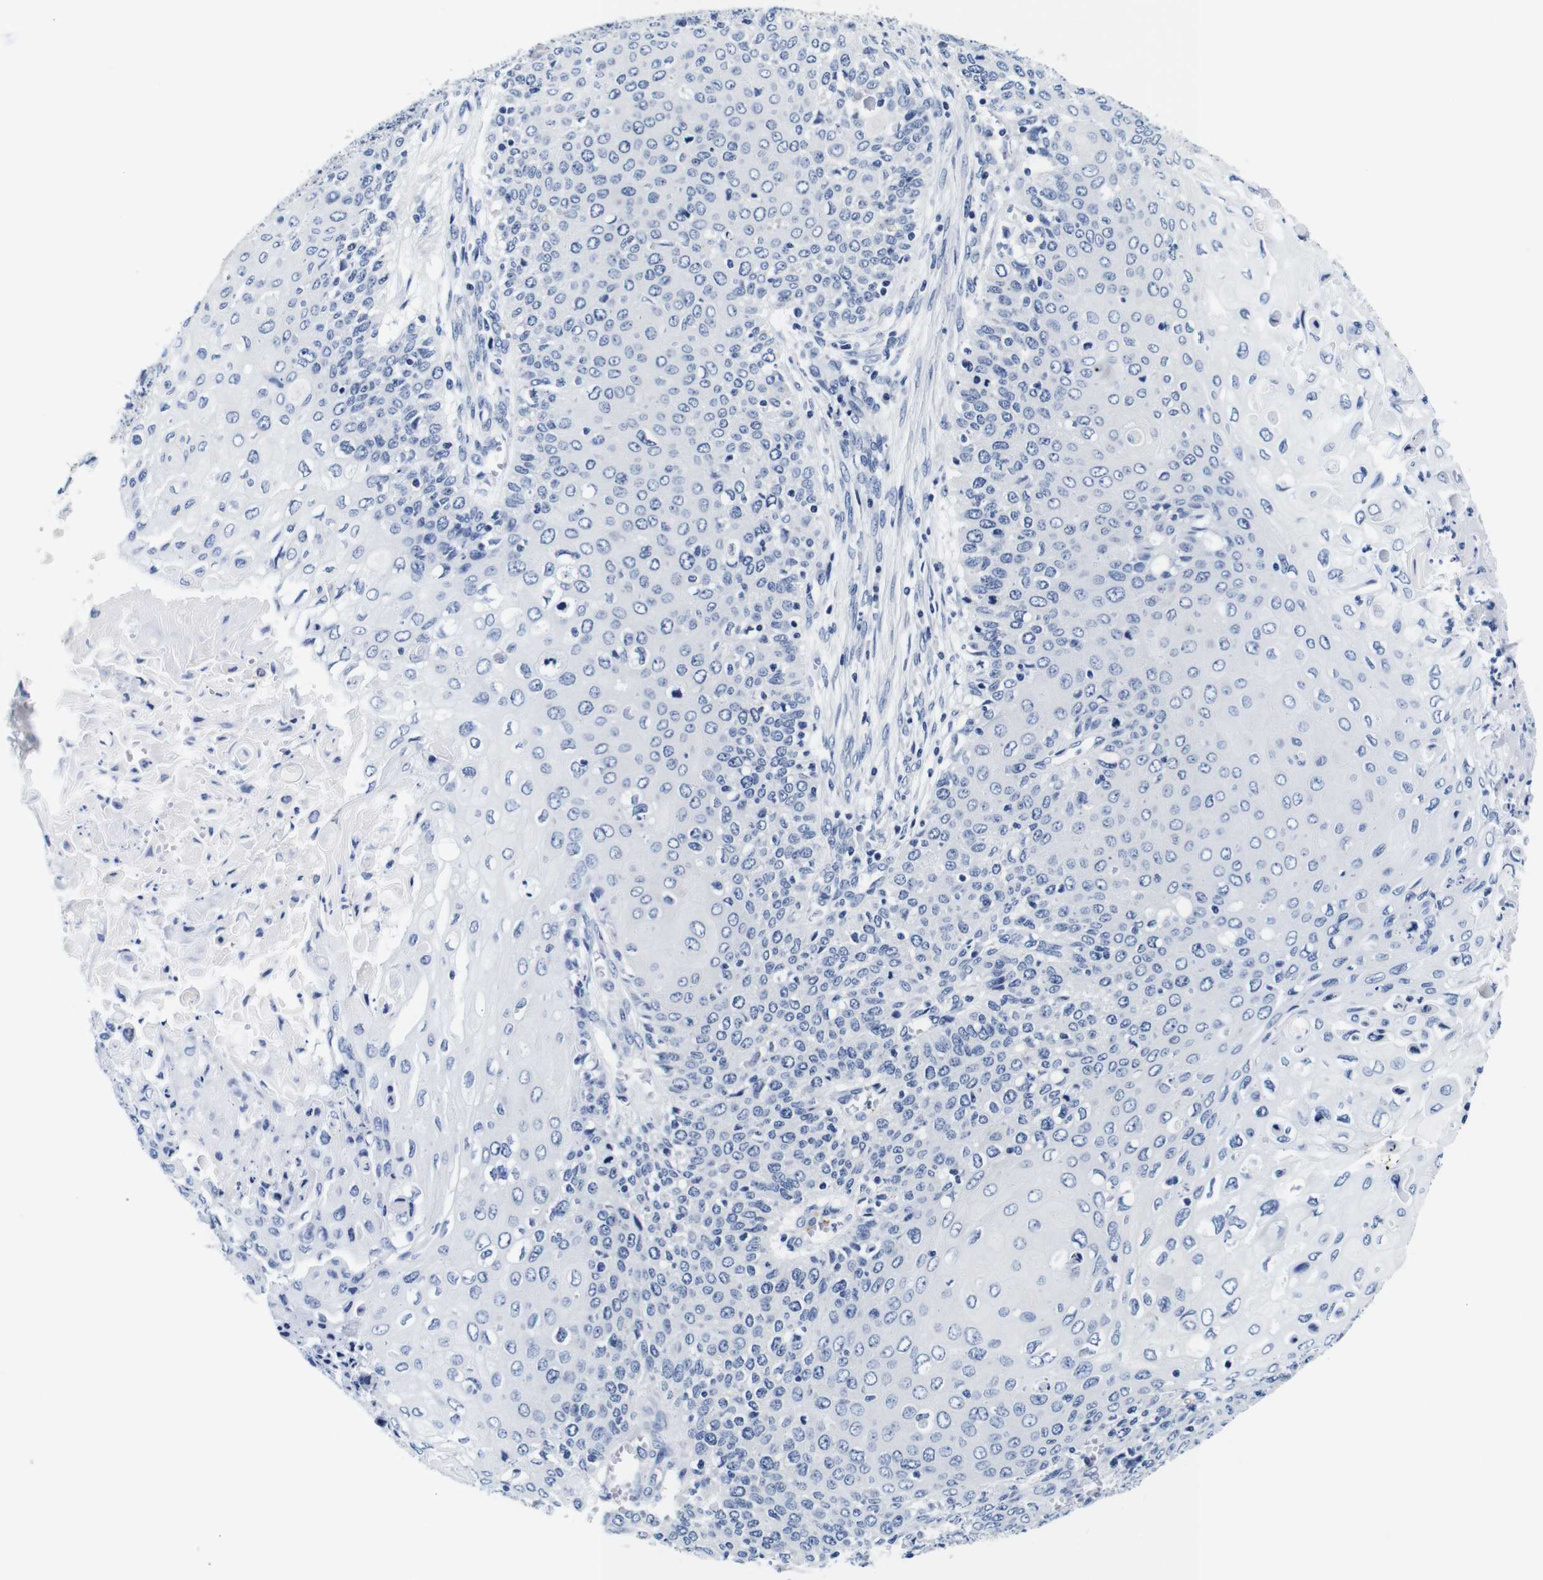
{"staining": {"intensity": "negative", "quantity": "none", "location": "none"}, "tissue": "cervical cancer", "cell_type": "Tumor cells", "image_type": "cancer", "snomed": [{"axis": "morphology", "description": "Squamous cell carcinoma, NOS"}, {"axis": "topography", "description": "Cervix"}], "caption": "Immunohistochemistry (IHC) of cervical cancer demonstrates no expression in tumor cells.", "gene": "GP1BA", "patient": {"sex": "female", "age": 39}}